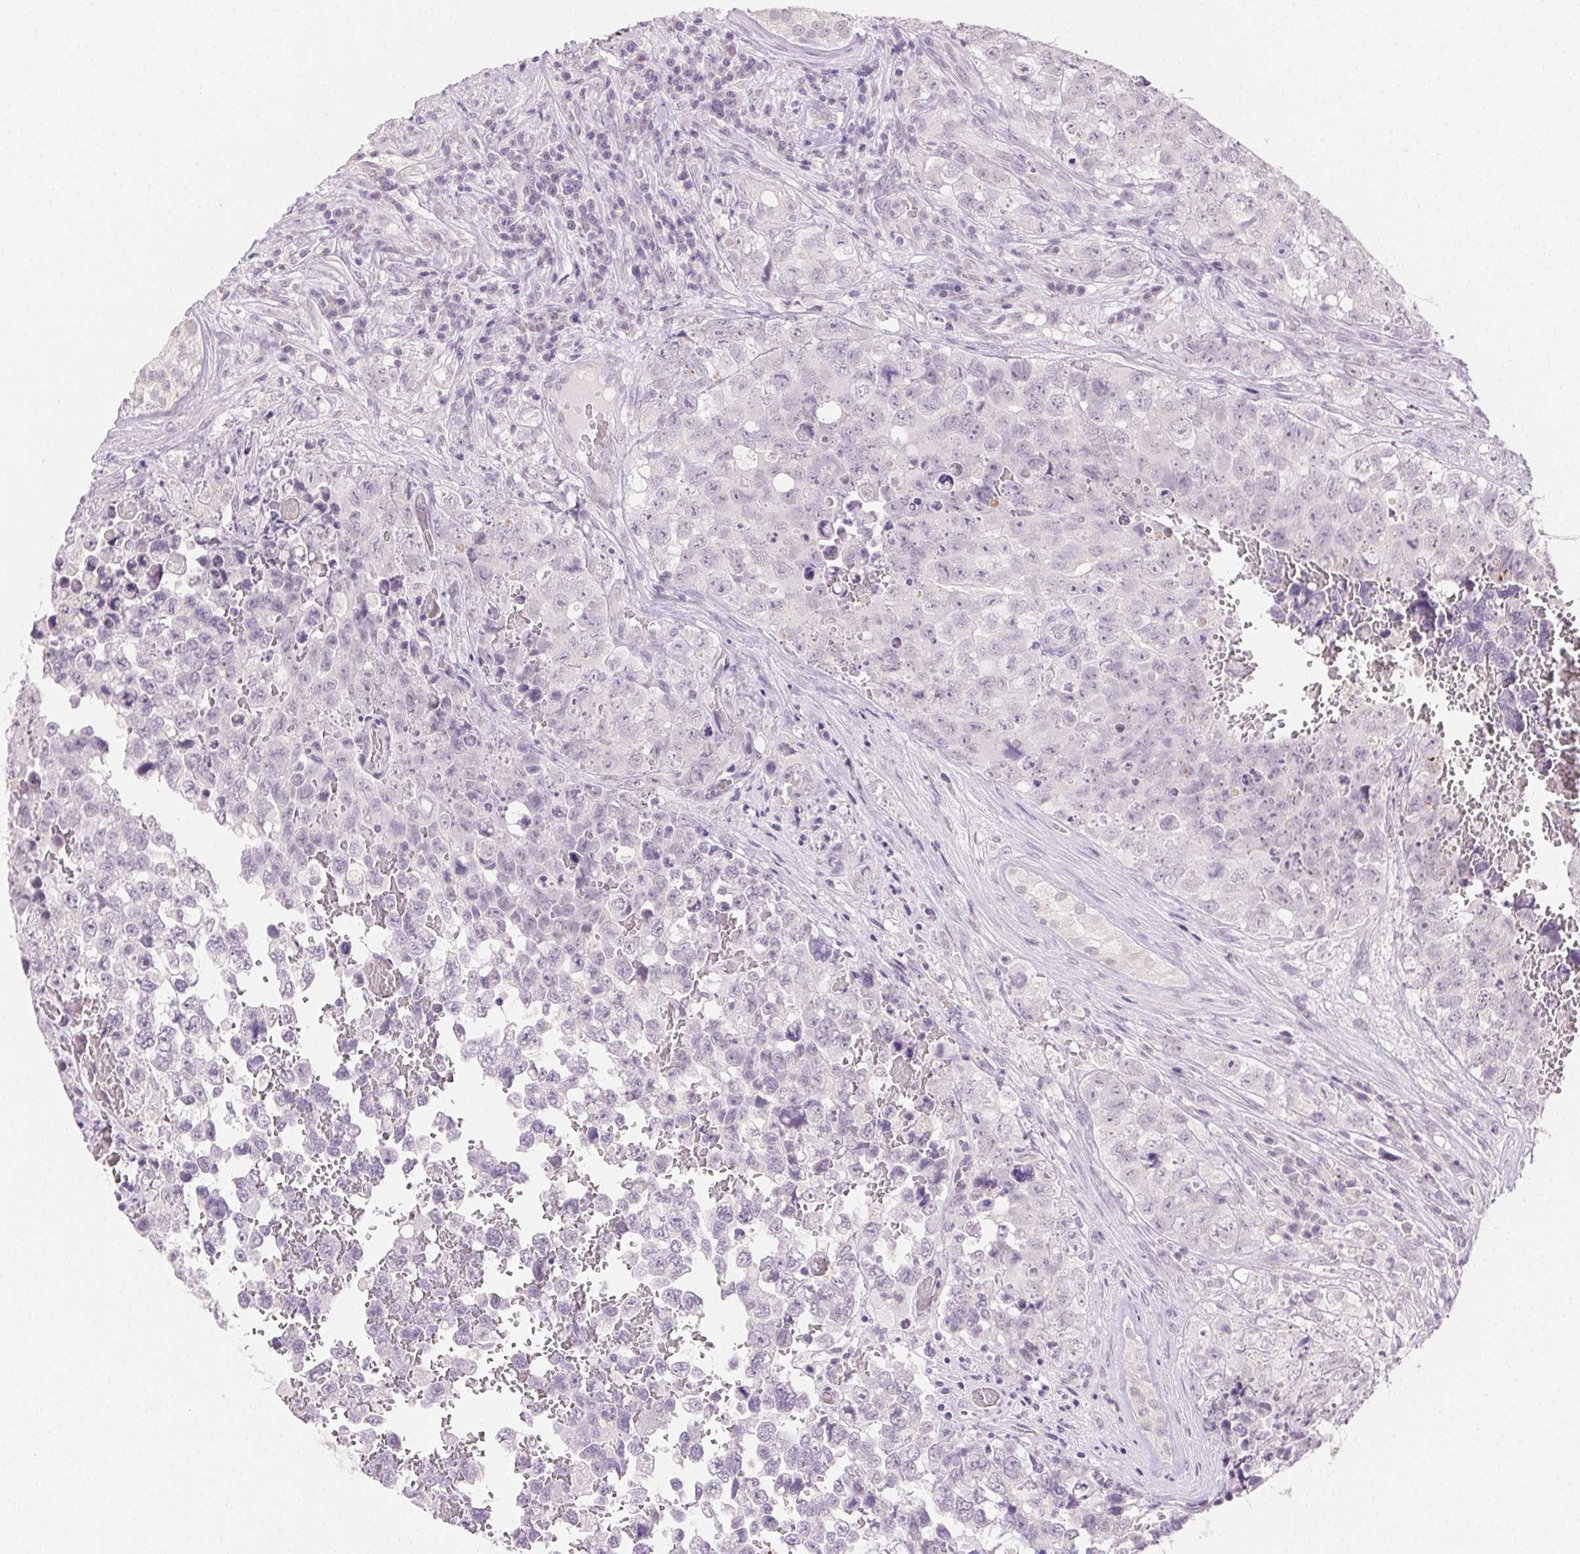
{"staining": {"intensity": "negative", "quantity": "none", "location": "none"}, "tissue": "testis cancer", "cell_type": "Tumor cells", "image_type": "cancer", "snomed": [{"axis": "morphology", "description": "Carcinoma, Embryonal, NOS"}, {"axis": "topography", "description": "Testis"}], "caption": "Tumor cells are negative for brown protein staining in testis embryonal carcinoma.", "gene": "CLDN10", "patient": {"sex": "male", "age": 18}}